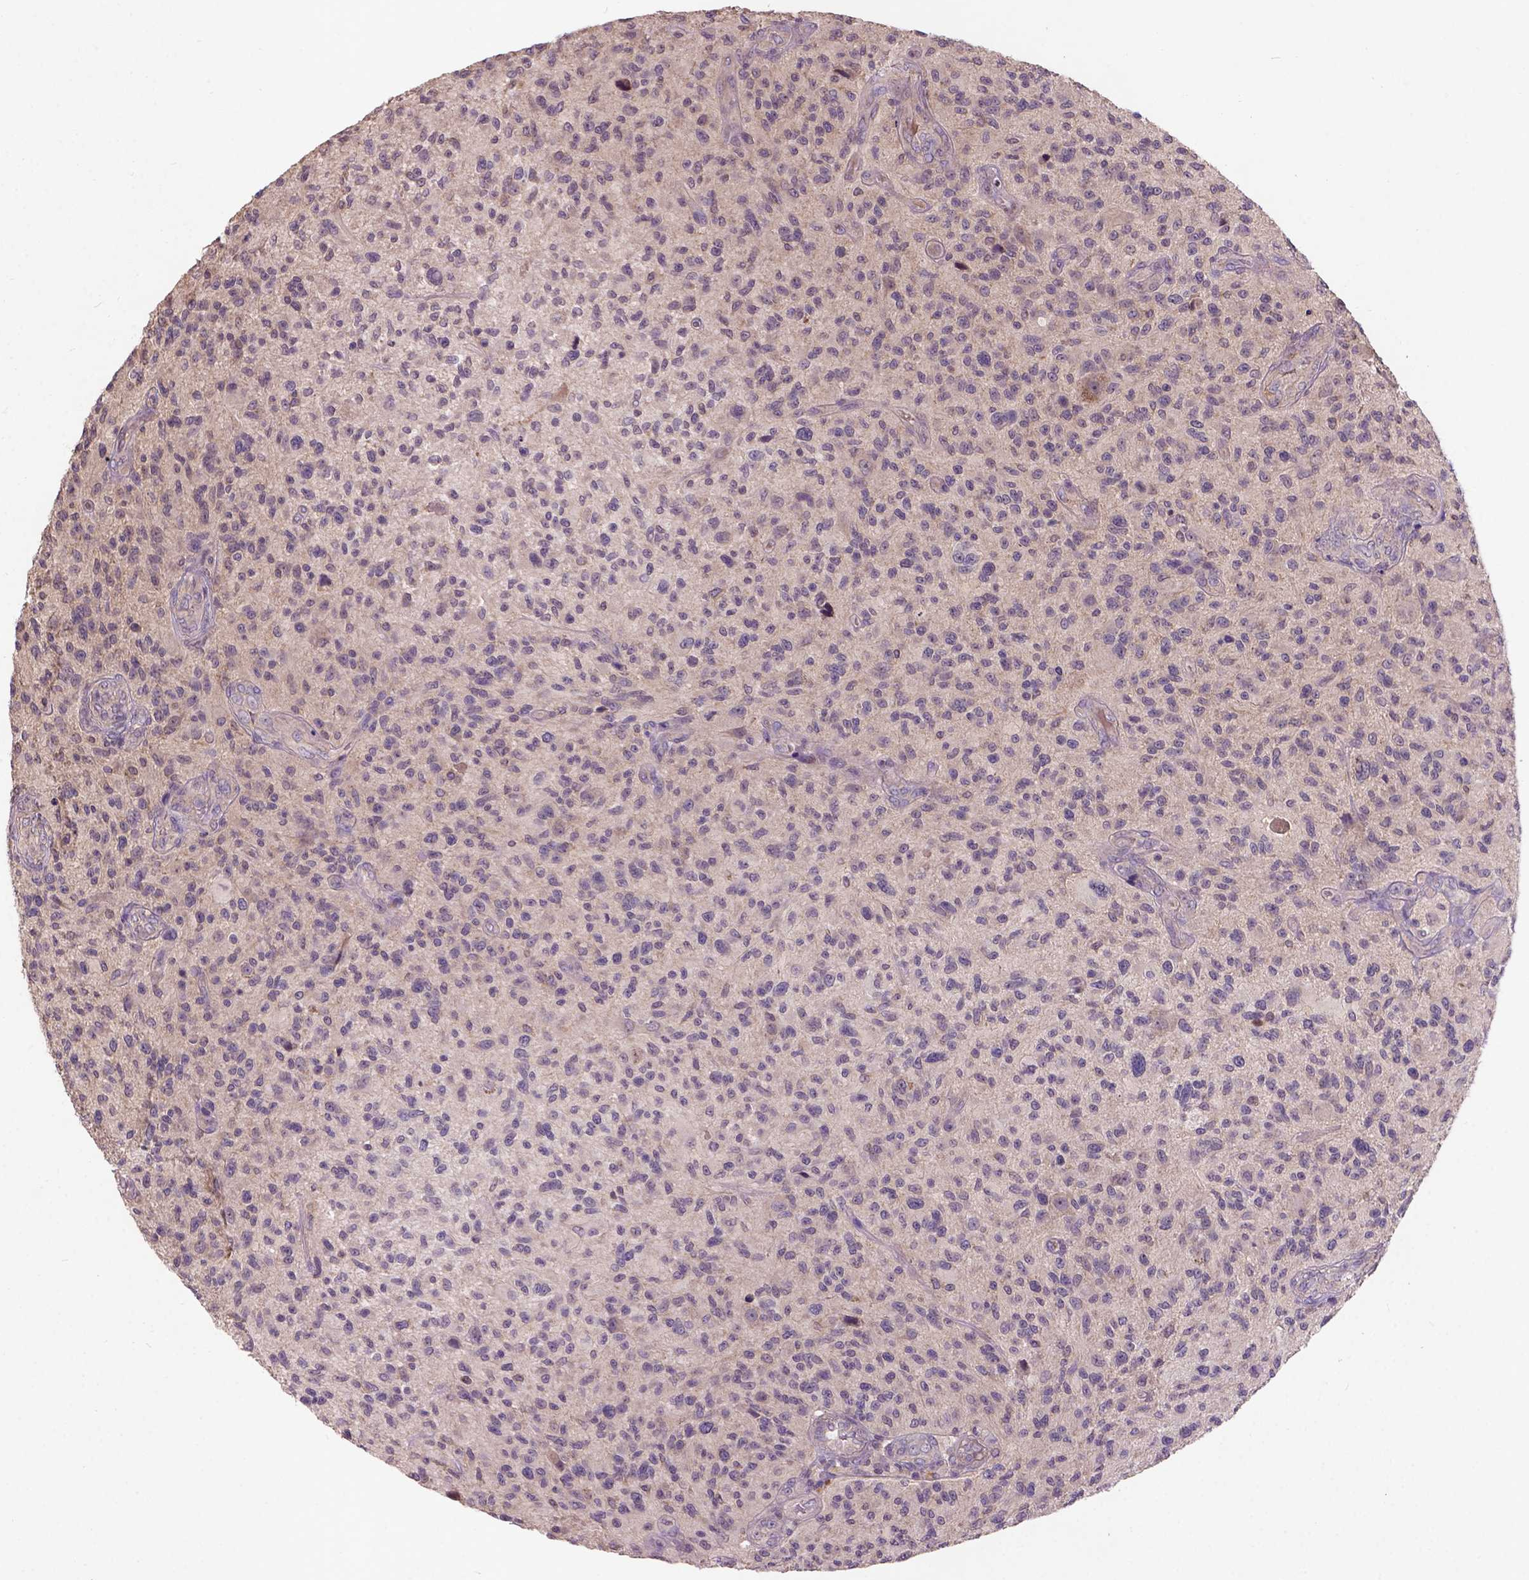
{"staining": {"intensity": "negative", "quantity": "none", "location": "none"}, "tissue": "glioma", "cell_type": "Tumor cells", "image_type": "cancer", "snomed": [{"axis": "morphology", "description": "Glioma, malignant, High grade"}, {"axis": "topography", "description": "Brain"}], "caption": "There is no significant expression in tumor cells of glioma.", "gene": "KBTBD8", "patient": {"sex": "male", "age": 47}}